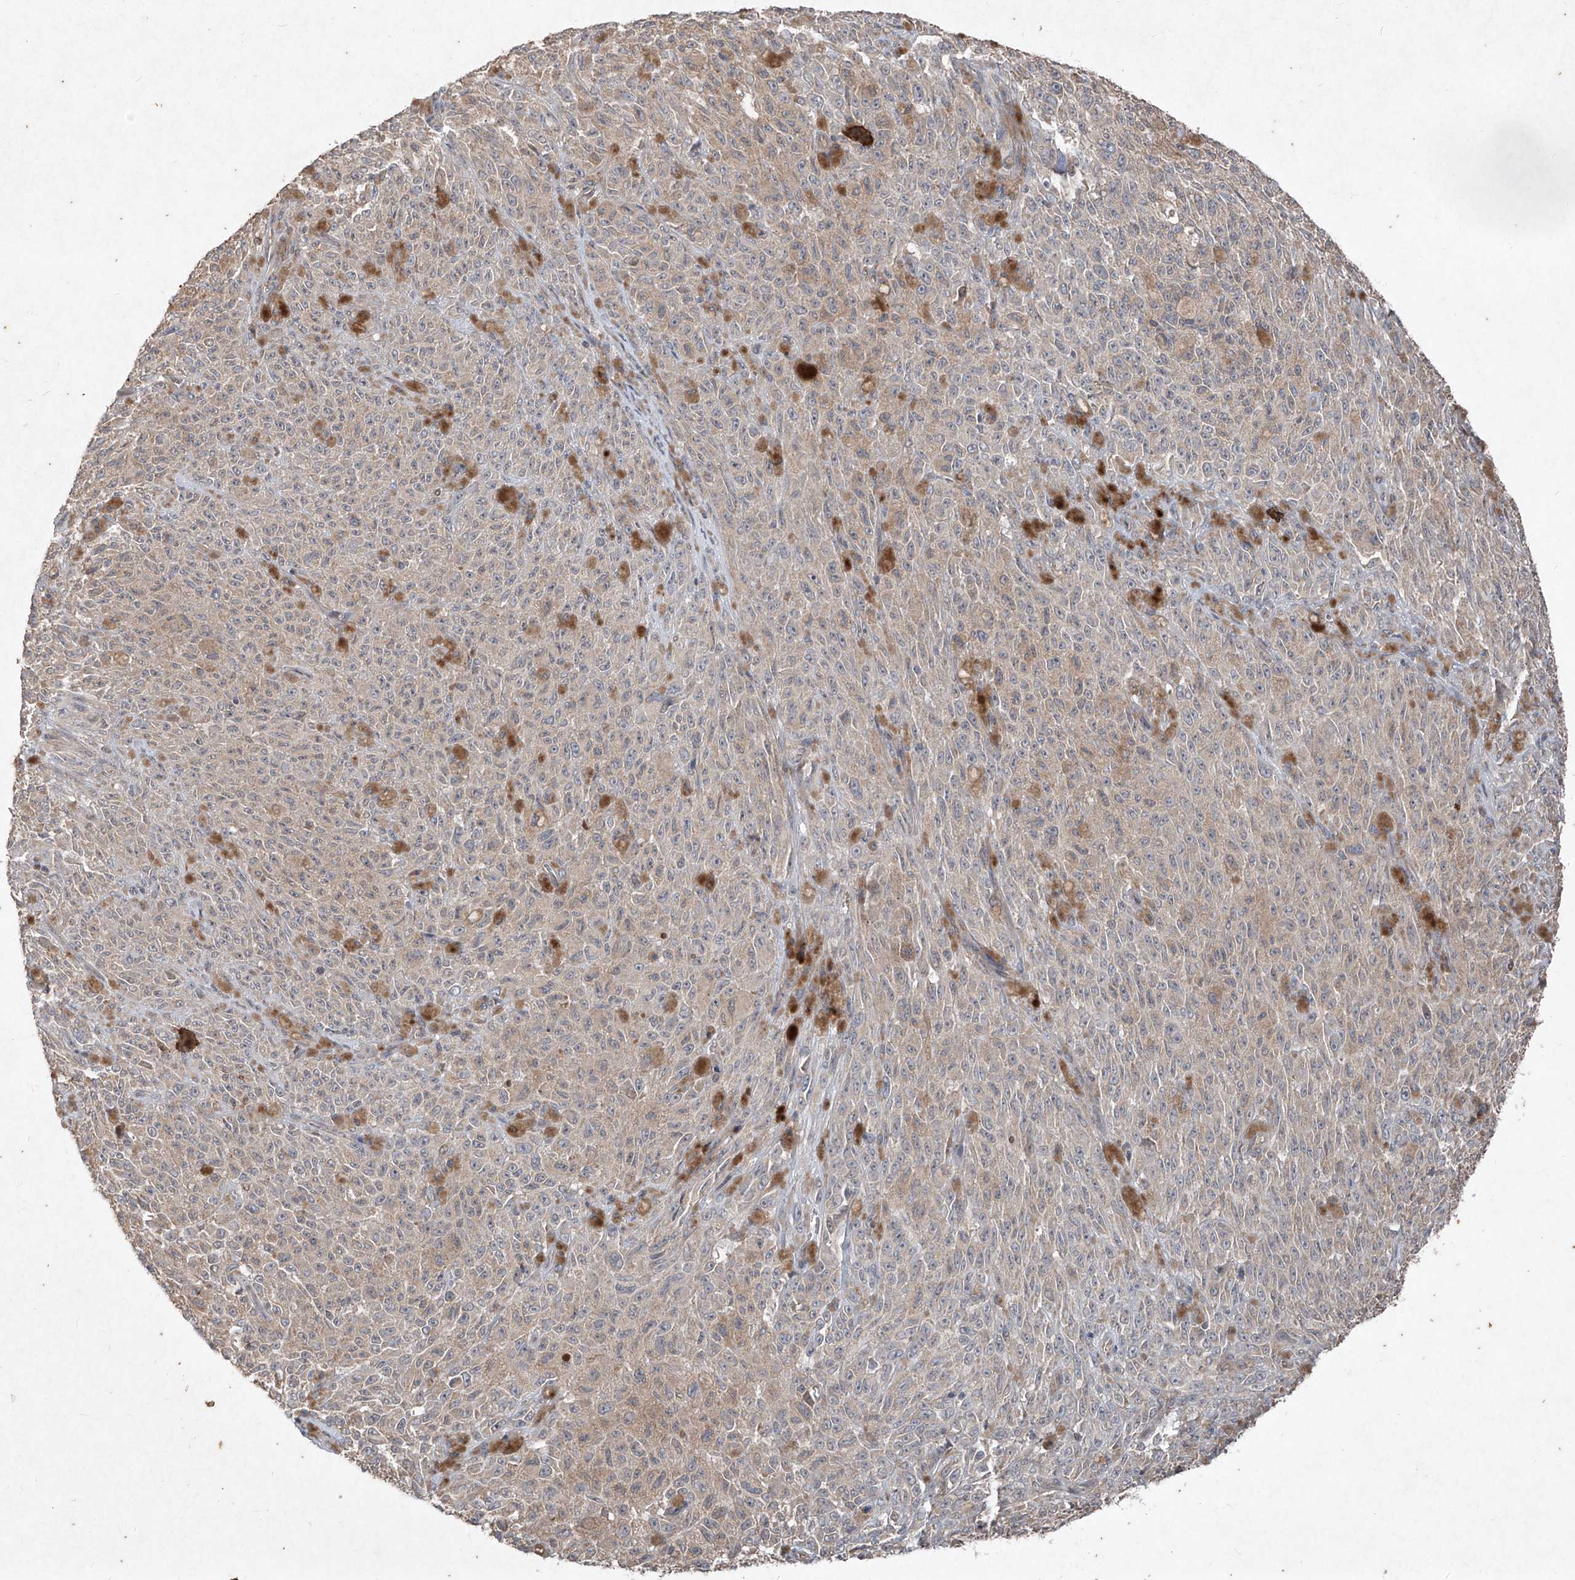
{"staining": {"intensity": "weak", "quantity": "25%-75%", "location": "cytoplasmic/membranous"}, "tissue": "melanoma", "cell_type": "Tumor cells", "image_type": "cancer", "snomed": [{"axis": "morphology", "description": "Malignant melanoma, NOS"}, {"axis": "topography", "description": "Skin"}], "caption": "Melanoma was stained to show a protein in brown. There is low levels of weak cytoplasmic/membranous staining in about 25%-75% of tumor cells.", "gene": "ABCD3", "patient": {"sex": "female", "age": 82}}